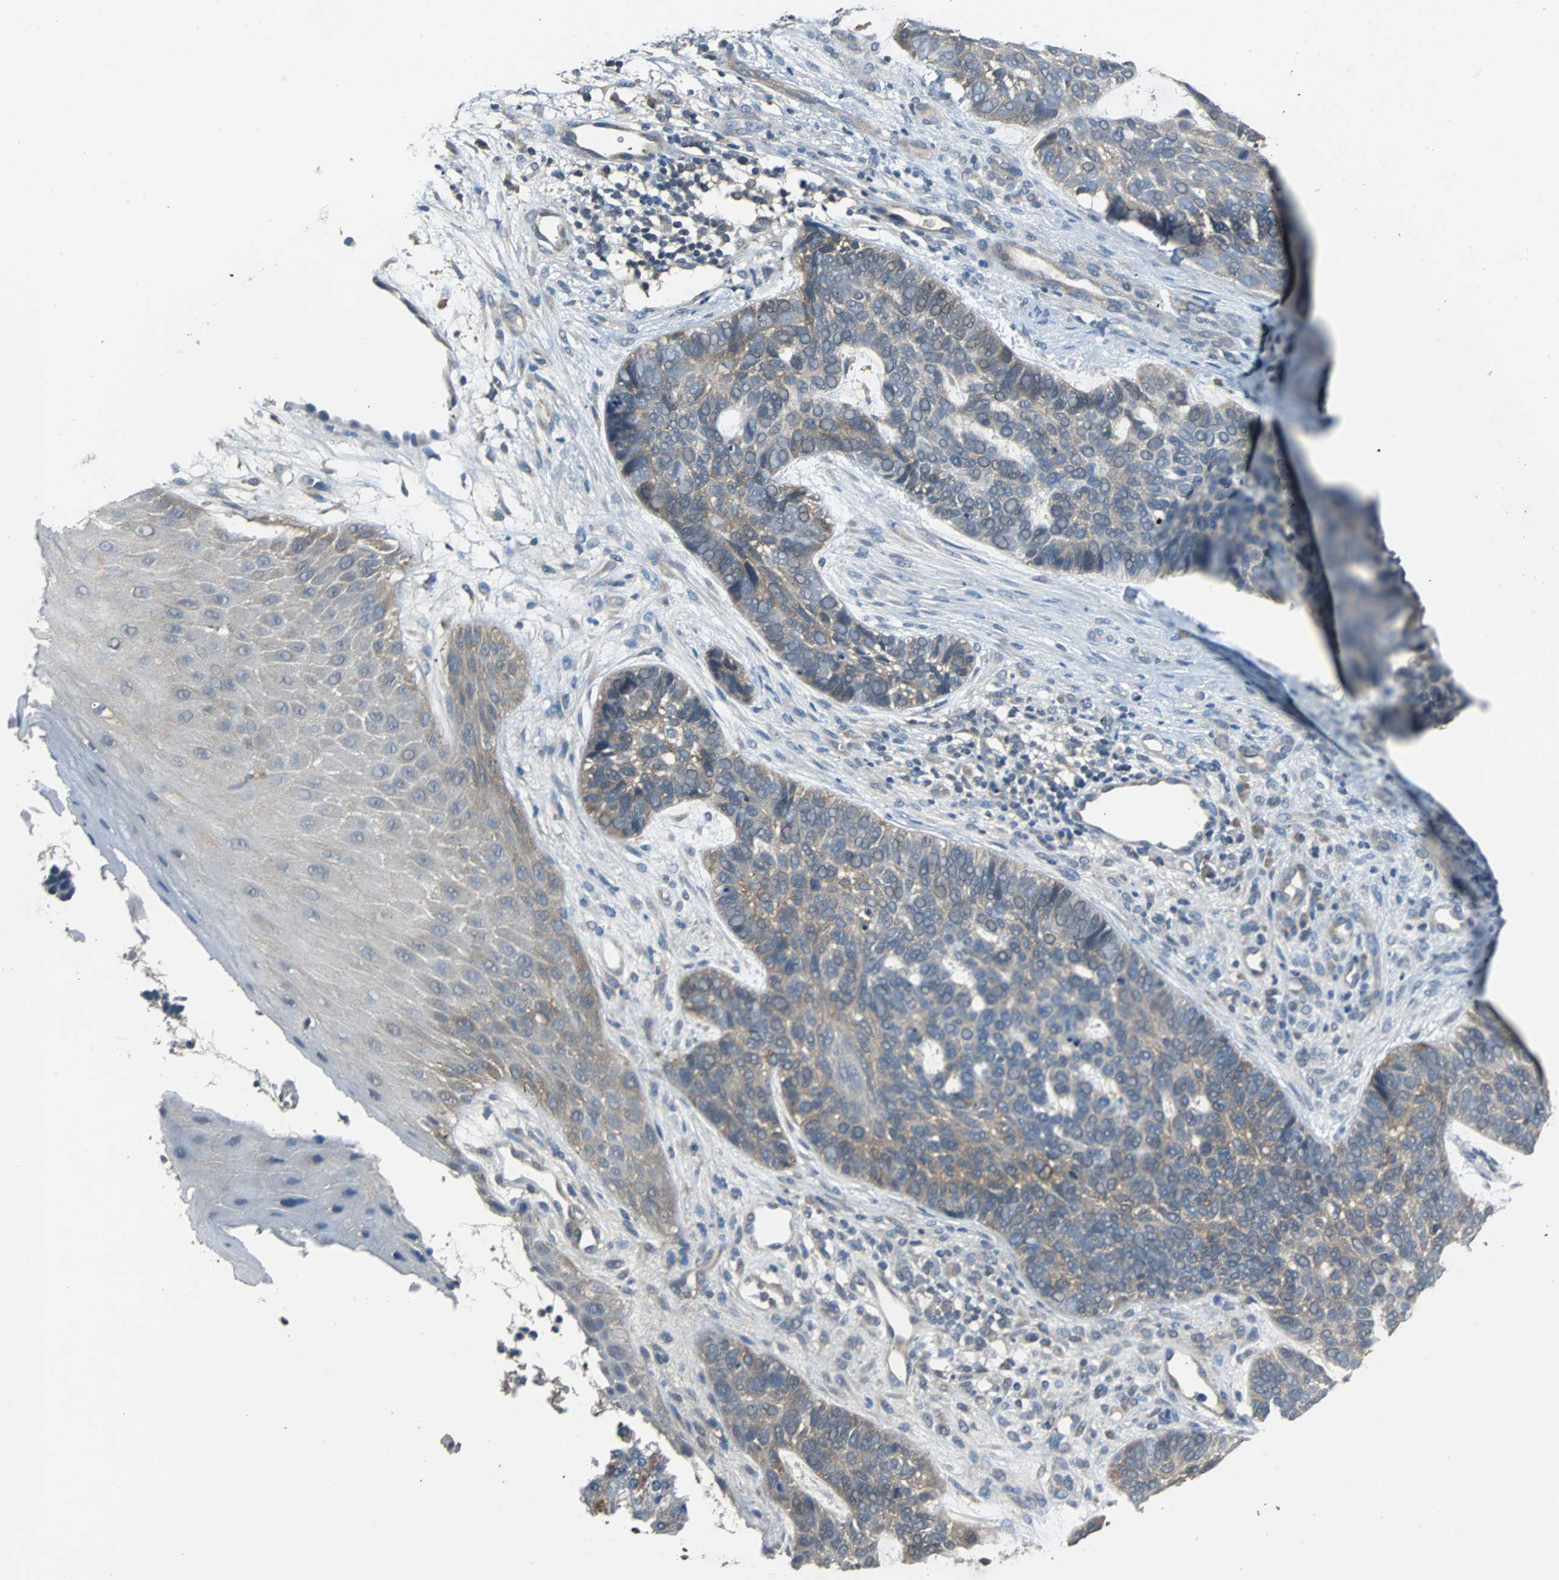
{"staining": {"intensity": "moderate", "quantity": "<25%", "location": "cytoplasmic/membranous"}, "tissue": "skin cancer", "cell_type": "Tumor cells", "image_type": "cancer", "snomed": [{"axis": "morphology", "description": "Basal cell carcinoma"}, {"axis": "topography", "description": "Skin"}], "caption": "Skin cancer stained with a brown dye reveals moderate cytoplasmic/membranous positive staining in about <25% of tumor cells.", "gene": "ABHD2", "patient": {"sex": "male", "age": 87}}